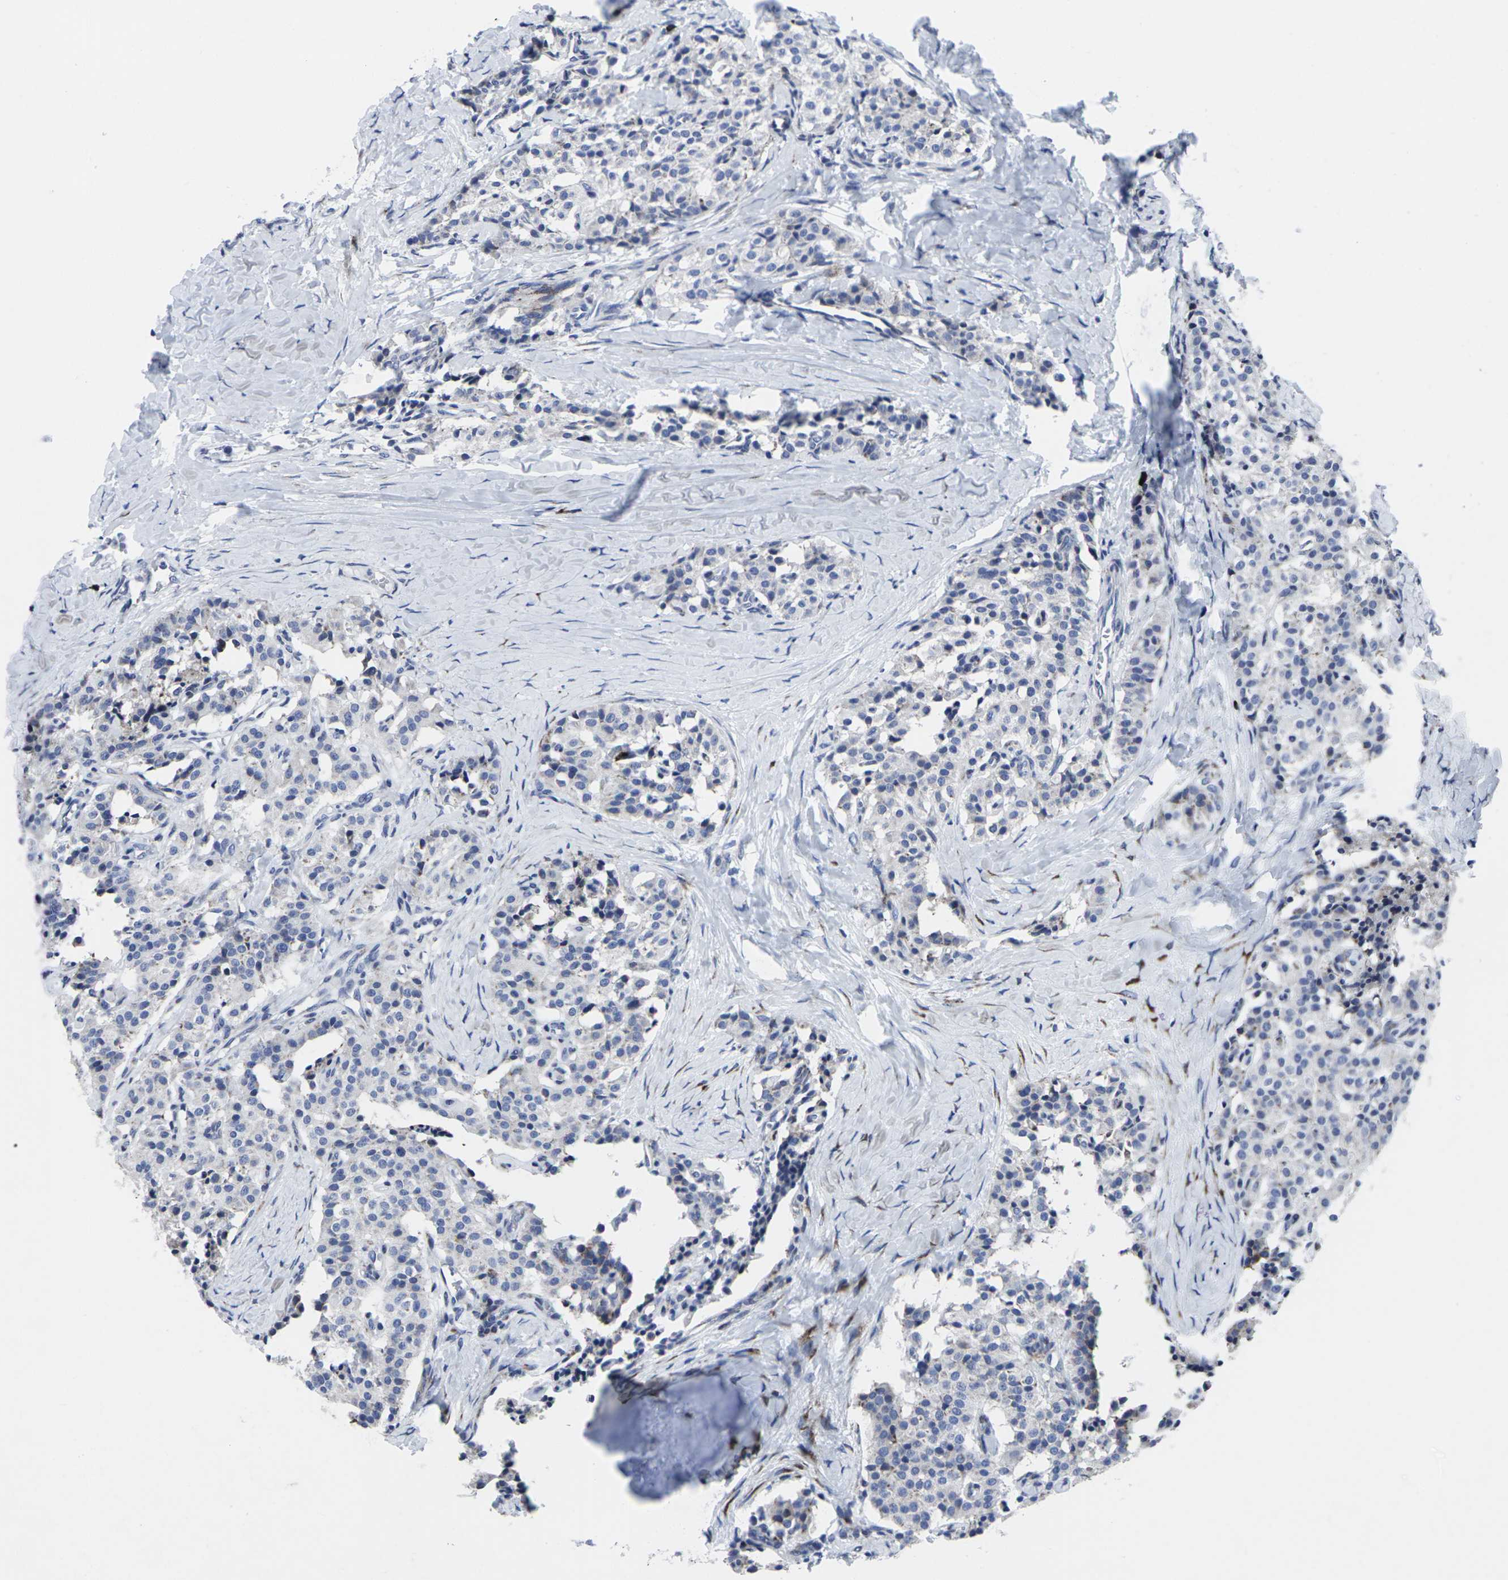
{"staining": {"intensity": "negative", "quantity": "none", "location": "none"}, "tissue": "carcinoid", "cell_type": "Tumor cells", "image_type": "cancer", "snomed": [{"axis": "morphology", "description": "Carcinoid, malignant, NOS"}, {"axis": "topography", "description": "Lung"}], "caption": "High power microscopy image of an IHC histopathology image of malignant carcinoid, revealing no significant expression in tumor cells.", "gene": "RPN1", "patient": {"sex": "male", "age": 30}}